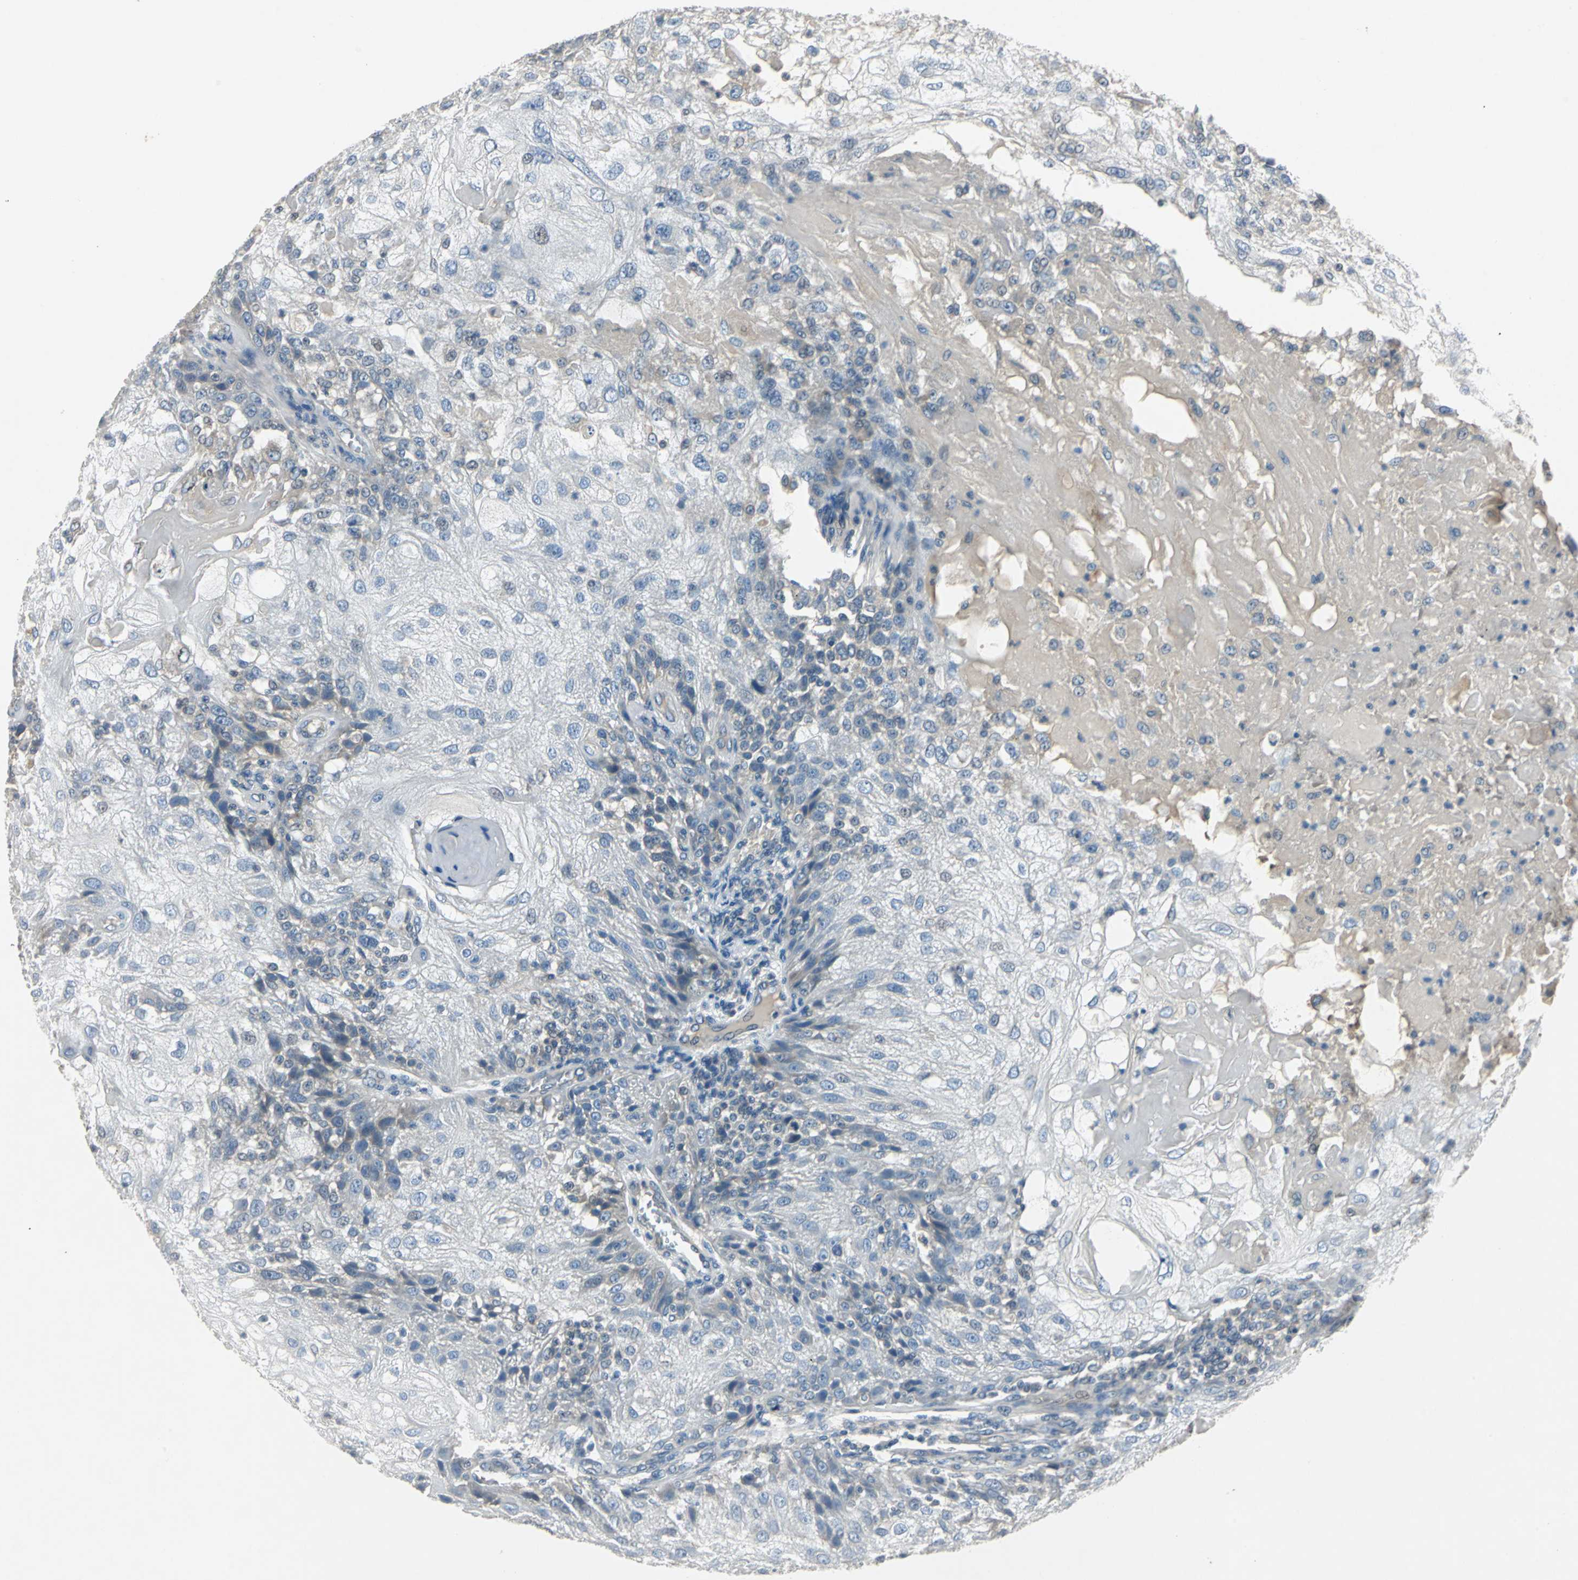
{"staining": {"intensity": "negative", "quantity": "none", "location": "none"}, "tissue": "skin cancer", "cell_type": "Tumor cells", "image_type": "cancer", "snomed": [{"axis": "morphology", "description": "Normal tissue, NOS"}, {"axis": "morphology", "description": "Squamous cell carcinoma, NOS"}, {"axis": "topography", "description": "Skin"}], "caption": "This is an immunohistochemistry photomicrograph of human squamous cell carcinoma (skin). There is no positivity in tumor cells.", "gene": "SLC2A13", "patient": {"sex": "female", "age": 83}}